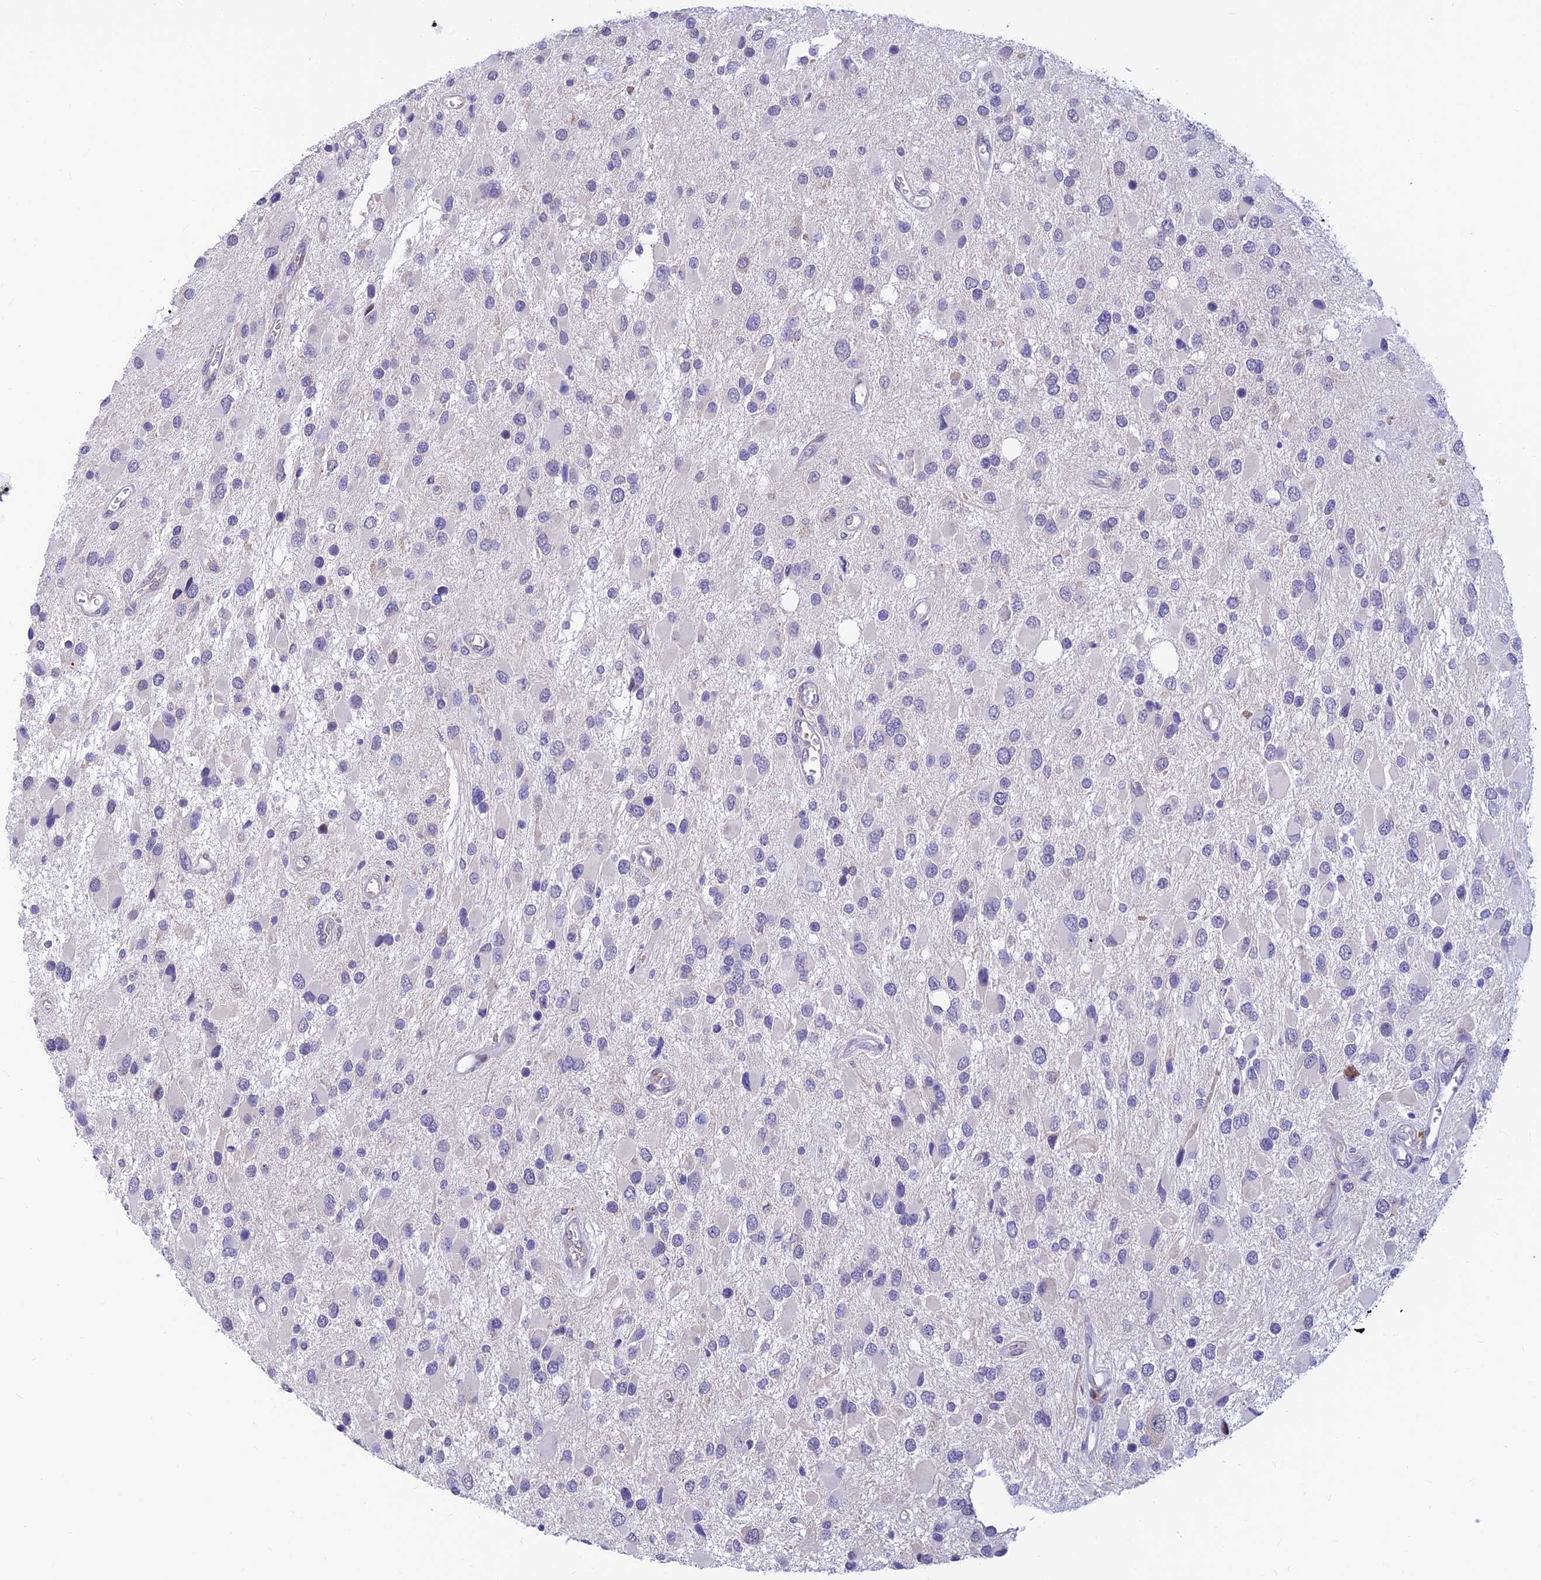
{"staining": {"intensity": "negative", "quantity": "none", "location": "none"}, "tissue": "glioma", "cell_type": "Tumor cells", "image_type": "cancer", "snomed": [{"axis": "morphology", "description": "Glioma, malignant, High grade"}, {"axis": "topography", "description": "Brain"}], "caption": "A micrograph of human glioma is negative for staining in tumor cells.", "gene": "INKA1", "patient": {"sex": "male", "age": 53}}